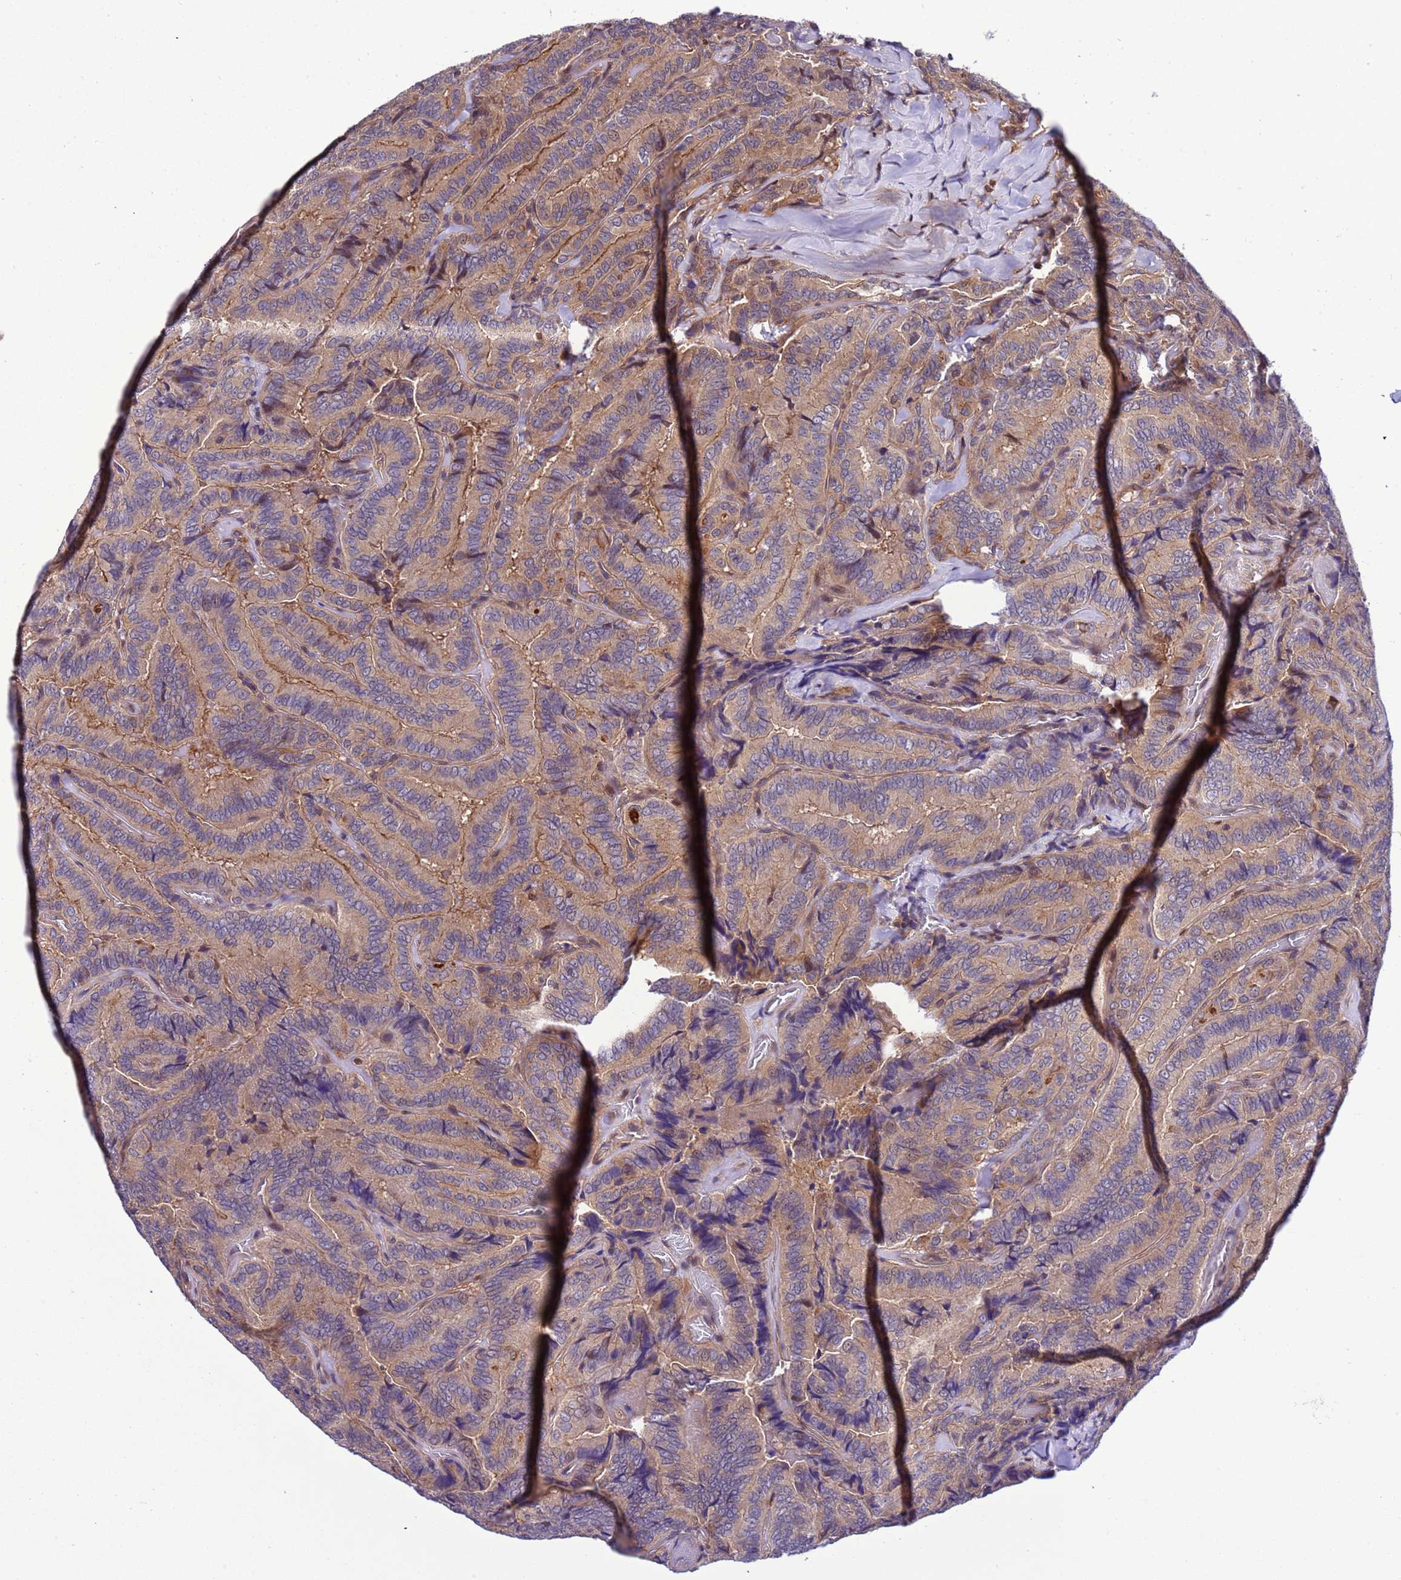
{"staining": {"intensity": "negative", "quantity": "none", "location": "none"}, "tissue": "thyroid cancer", "cell_type": "Tumor cells", "image_type": "cancer", "snomed": [{"axis": "morphology", "description": "Papillary adenocarcinoma, NOS"}, {"axis": "topography", "description": "Thyroid gland"}], "caption": "A high-resolution micrograph shows immunohistochemistry (IHC) staining of thyroid cancer, which demonstrates no significant staining in tumor cells. (DAB (3,3'-diaminobenzidine) immunohistochemistry visualized using brightfield microscopy, high magnification).", "gene": "RASD1", "patient": {"sex": "male", "age": 61}}